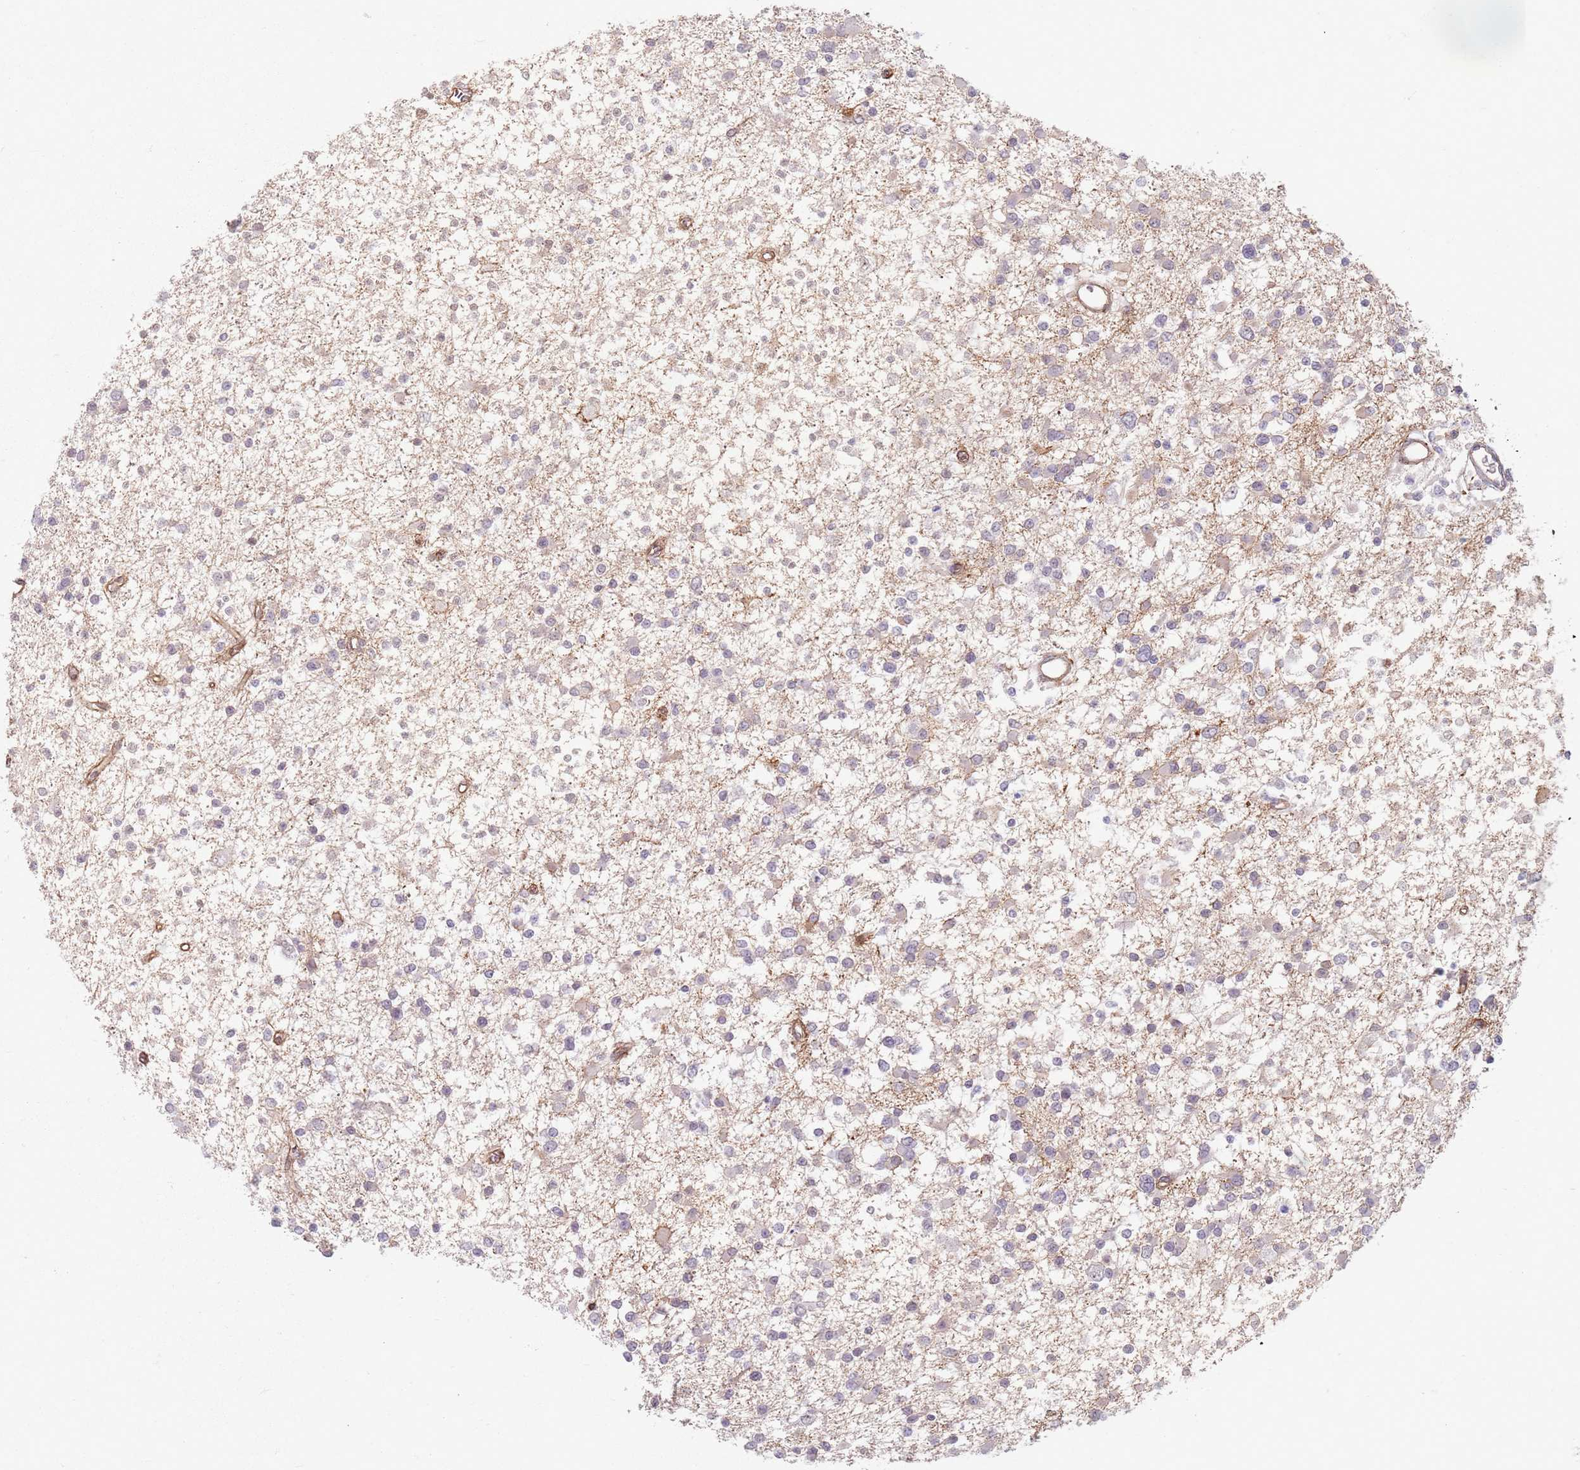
{"staining": {"intensity": "negative", "quantity": "none", "location": "none"}, "tissue": "glioma", "cell_type": "Tumor cells", "image_type": "cancer", "snomed": [{"axis": "morphology", "description": "Glioma, malignant, Low grade"}, {"axis": "topography", "description": "Brain"}], "caption": "Tumor cells show no significant expression in malignant glioma (low-grade). (DAB (3,3'-diaminobenzidine) immunohistochemistry with hematoxylin counter stain).", "gene": "KCNA5", "patient": {"sex": "female", "age": 22}}